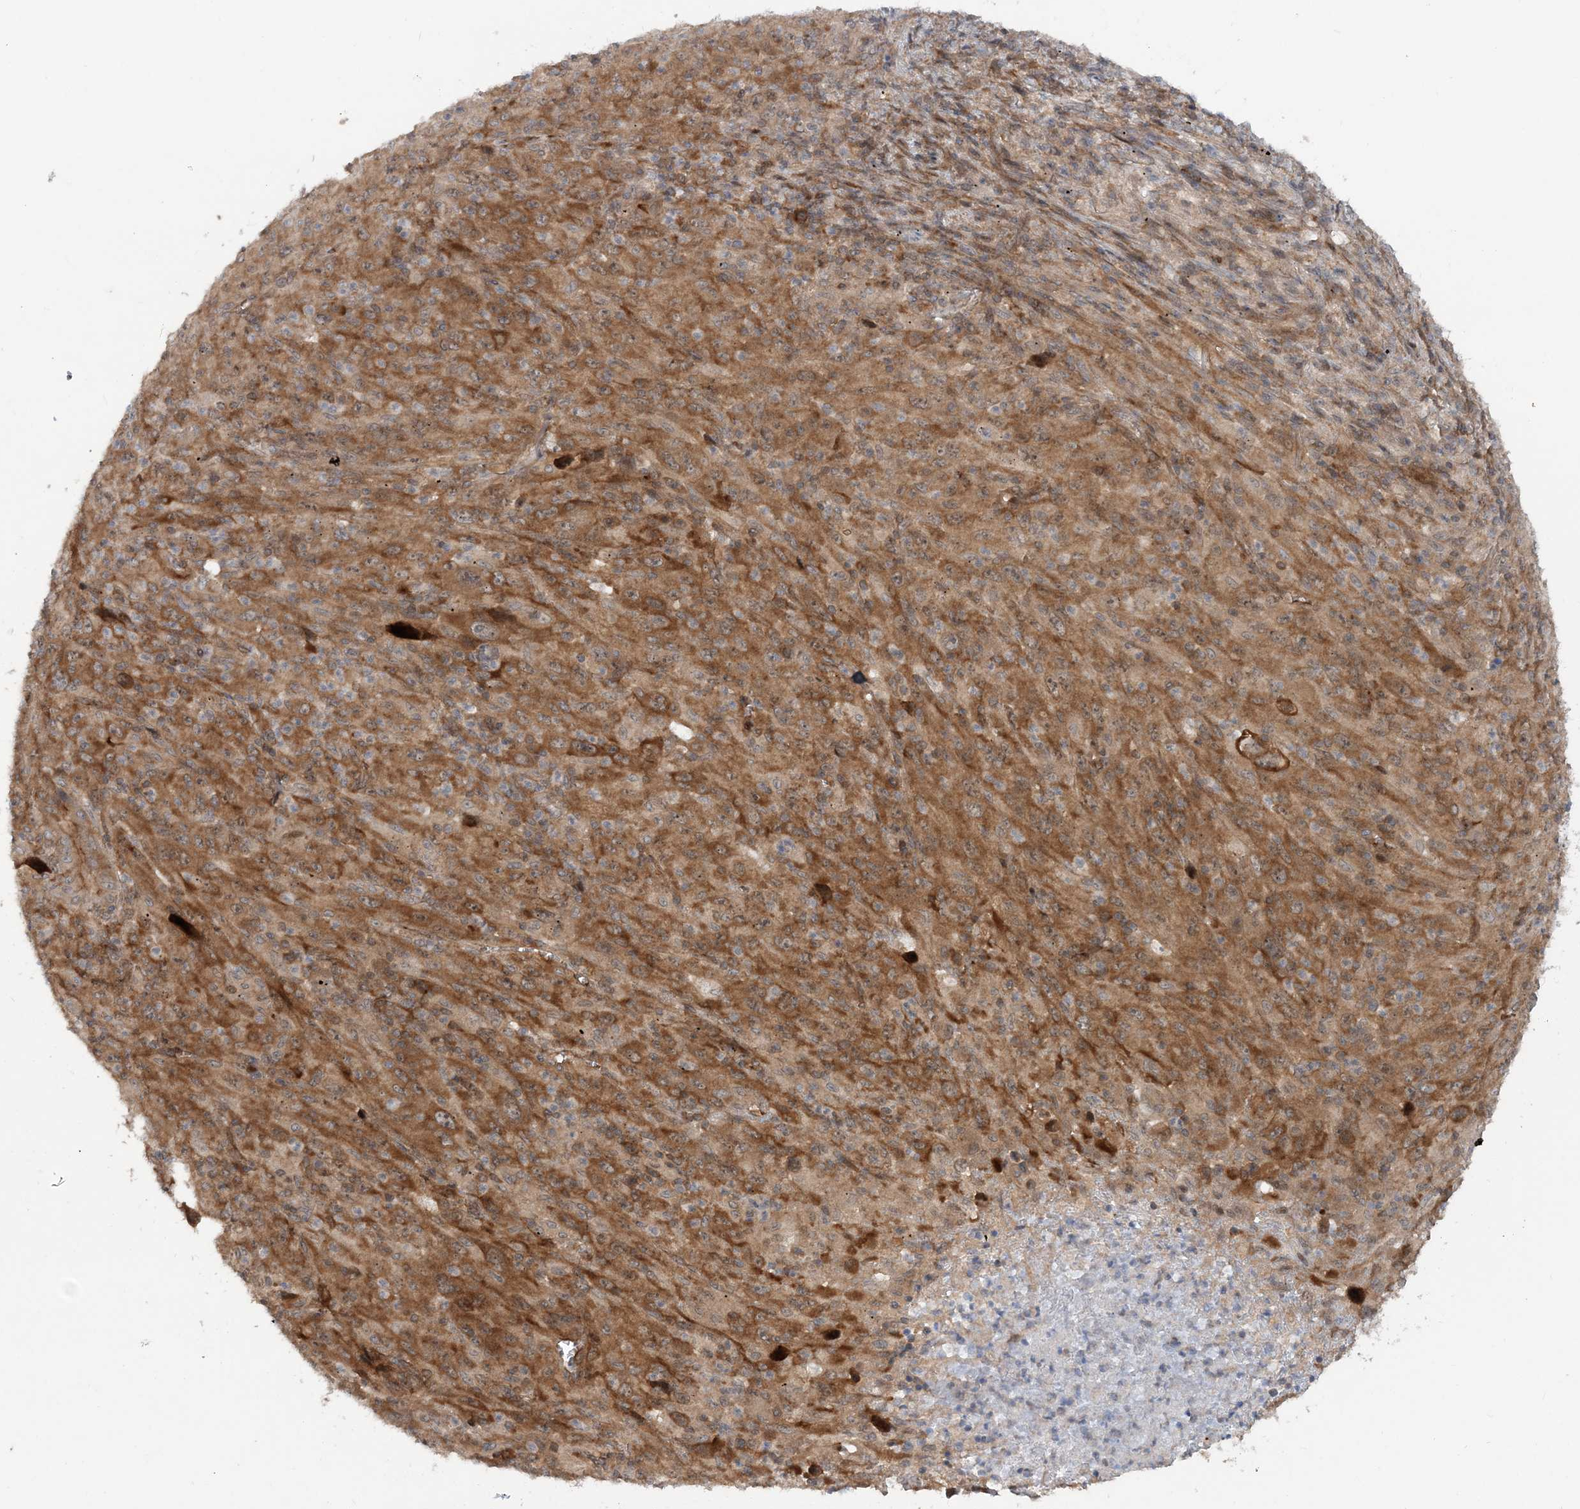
{"staining": {"intensity": "moderate", "quantity": ">75%", "location": "cytoplasmic/membranous"}, "tissue": "melanoma", "cell_type": "Tumor cells", "image_type": "cancer", "snomed": [{"axis": "morphology", "description": "Malignant melanoma, Metastatic site"}, {"axis": "topography", "description": "Skin"}], "caption": "A histopathology image of melanoma stained for a protein shows moderate cytoplasmic/membranous brown staining in tumor cells.", "gene": "GEMIN5", "patient": {"sex": "female", "age": 56}}